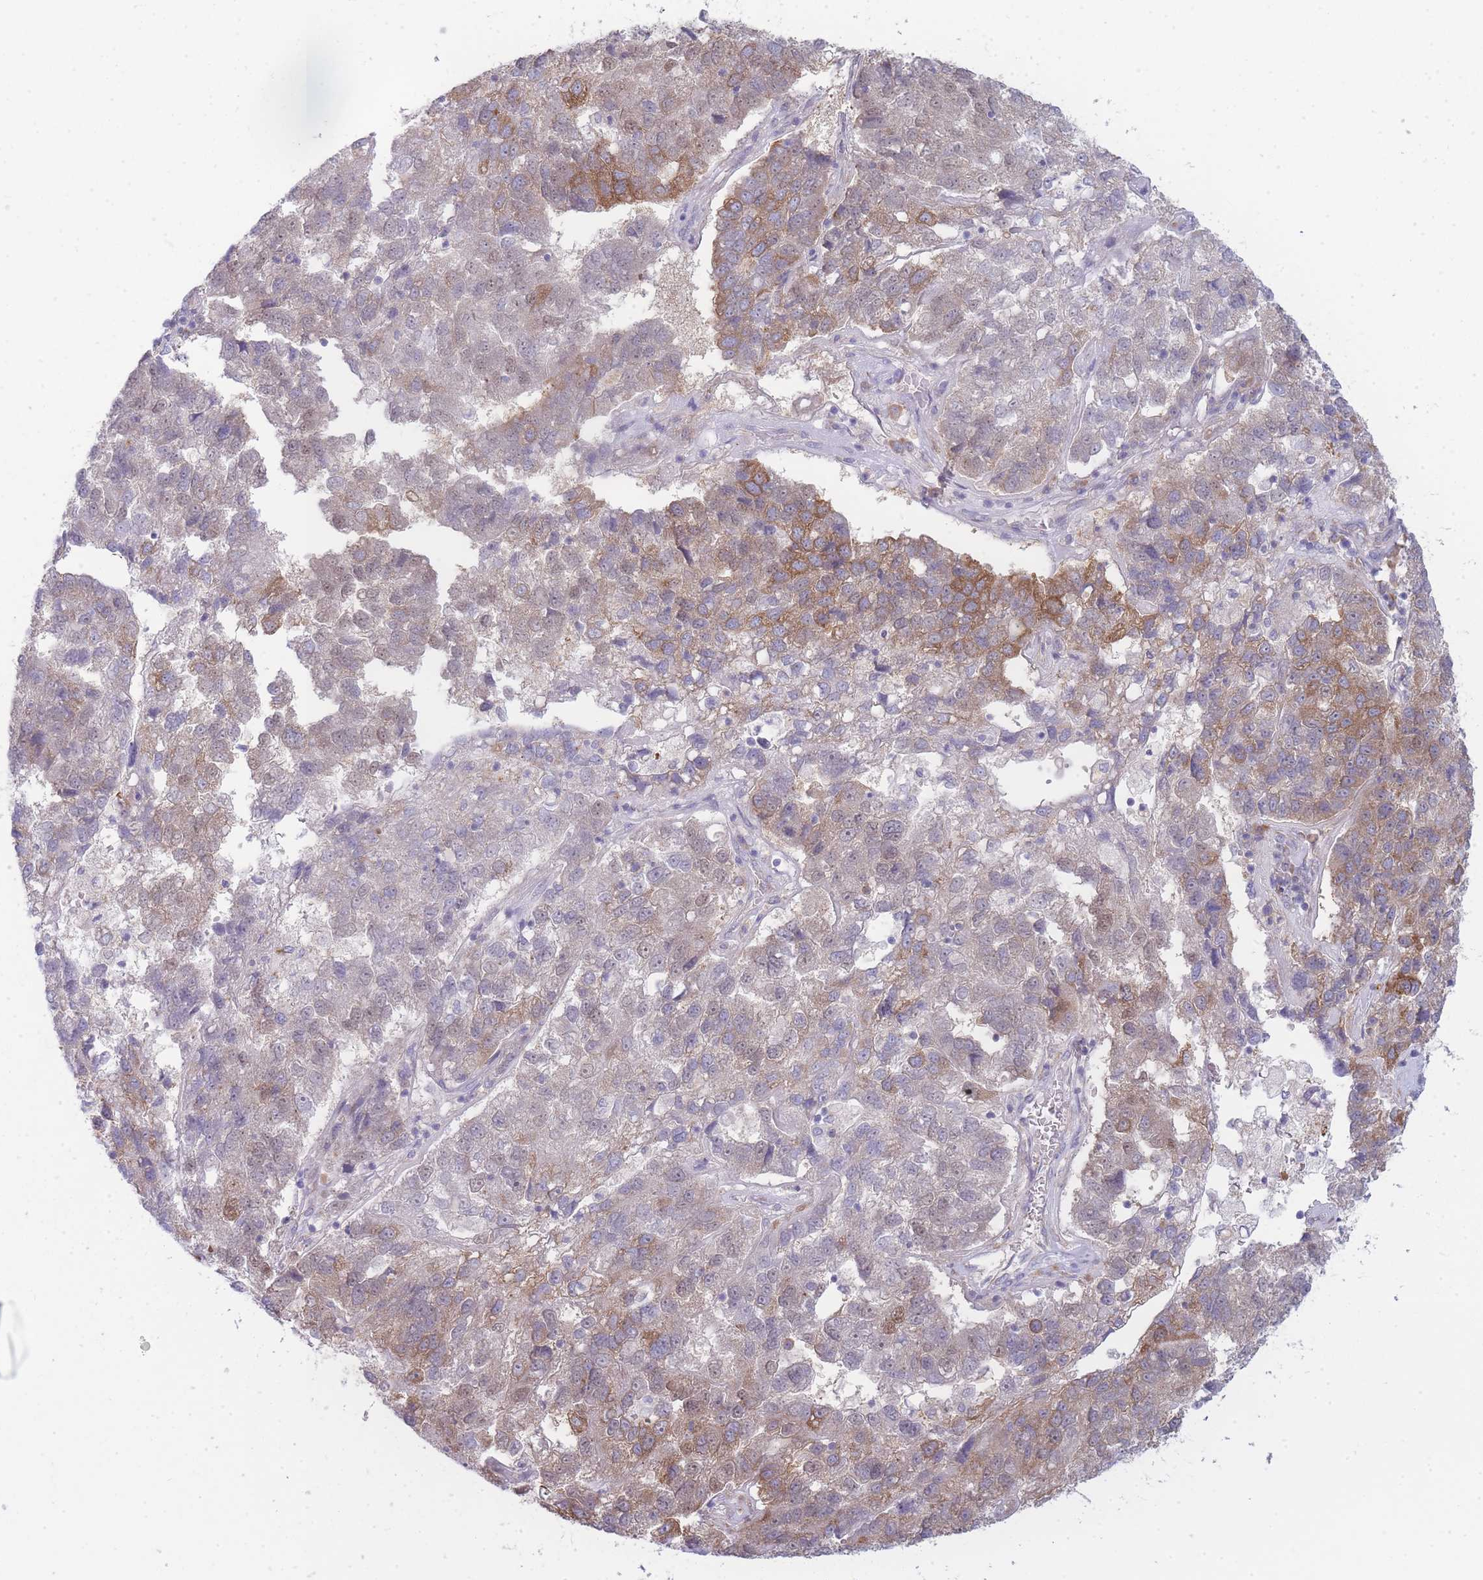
{"staining": {"intensity": "moderate", "quantity": "25%-75%", "location": "cytoplasmic/membranous"}, "tissue": "pancreatic cancer", "cell_type": "Tumor cells", "image_type": "cancer", "snomed": [{"axis": "morphology", "description": "Adenocarcinoma, NOS"}, {"axis": "topography", "description": "Pancreas"}], "caption": "This is an image of IHC staining of pancreatic cancer (adenocarcinoma), which shows moderate expression in the cytoplasmic/membranous of tumor cells.", "gene": "OR5L2", "patient": {"sex": "female", "age": 61}}